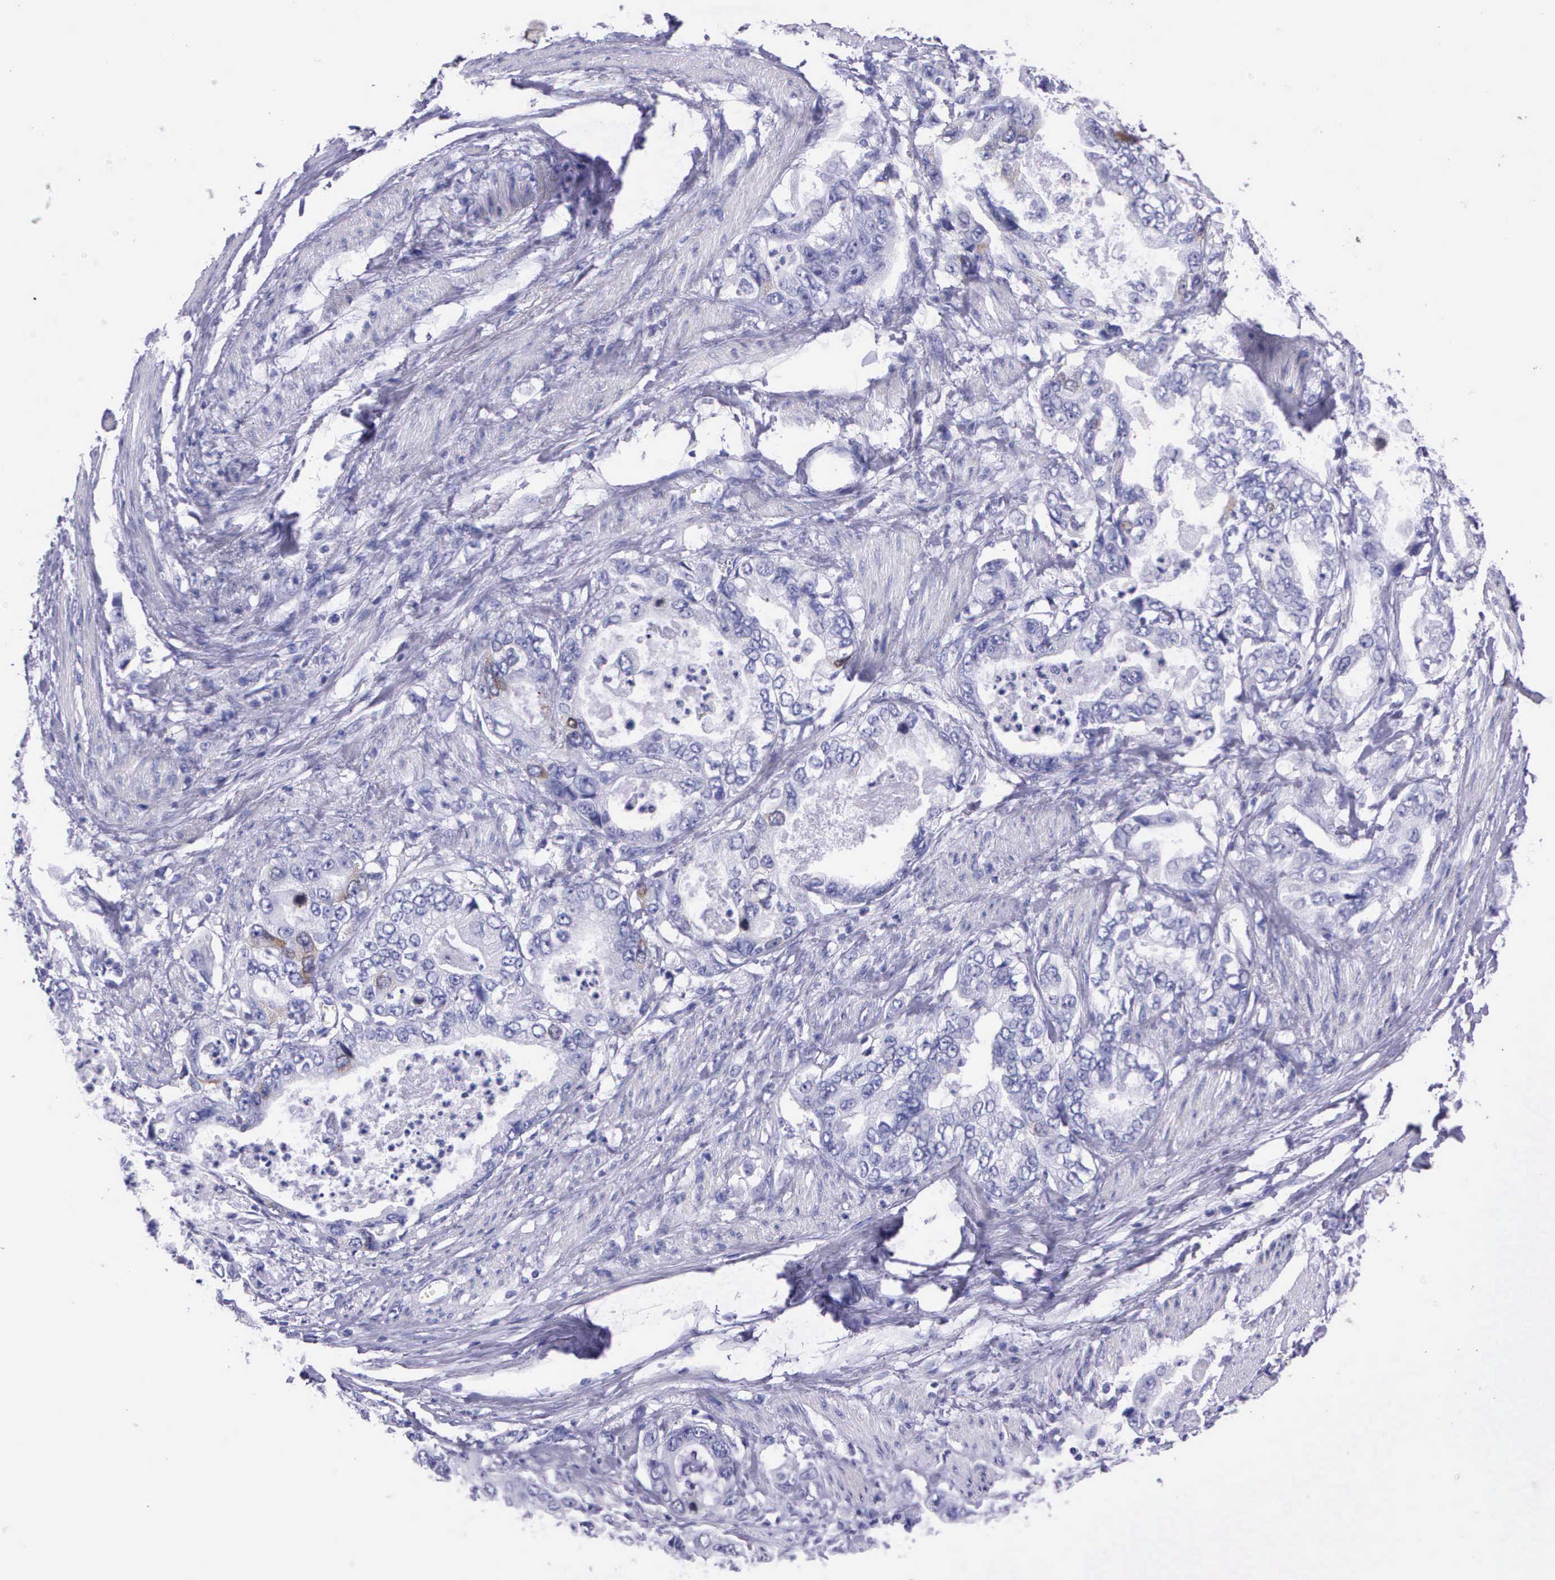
{"staining": {"intensity": "weak", "quantity": "<25%", "location": "cytoplasmic/membranous,nuclear"}, "tissue": "stomach cancer", "cell_type": "Tumor cells", "image_type": "cancer", "snomed": [{"axis": "morphology", "description": "Adenocarcinoma, NOS"}, {"axis": "topography", "description": "Pancreas"}, {"axis": "topography", "description": "Stomach, upper"}], "caption": "Stomach cancer (adenocarcinoma) stained for a protein using IHC shows no staining tumor cells.", "gene": "CCNB1", "patient": {"sex": "male", "age": 77}}